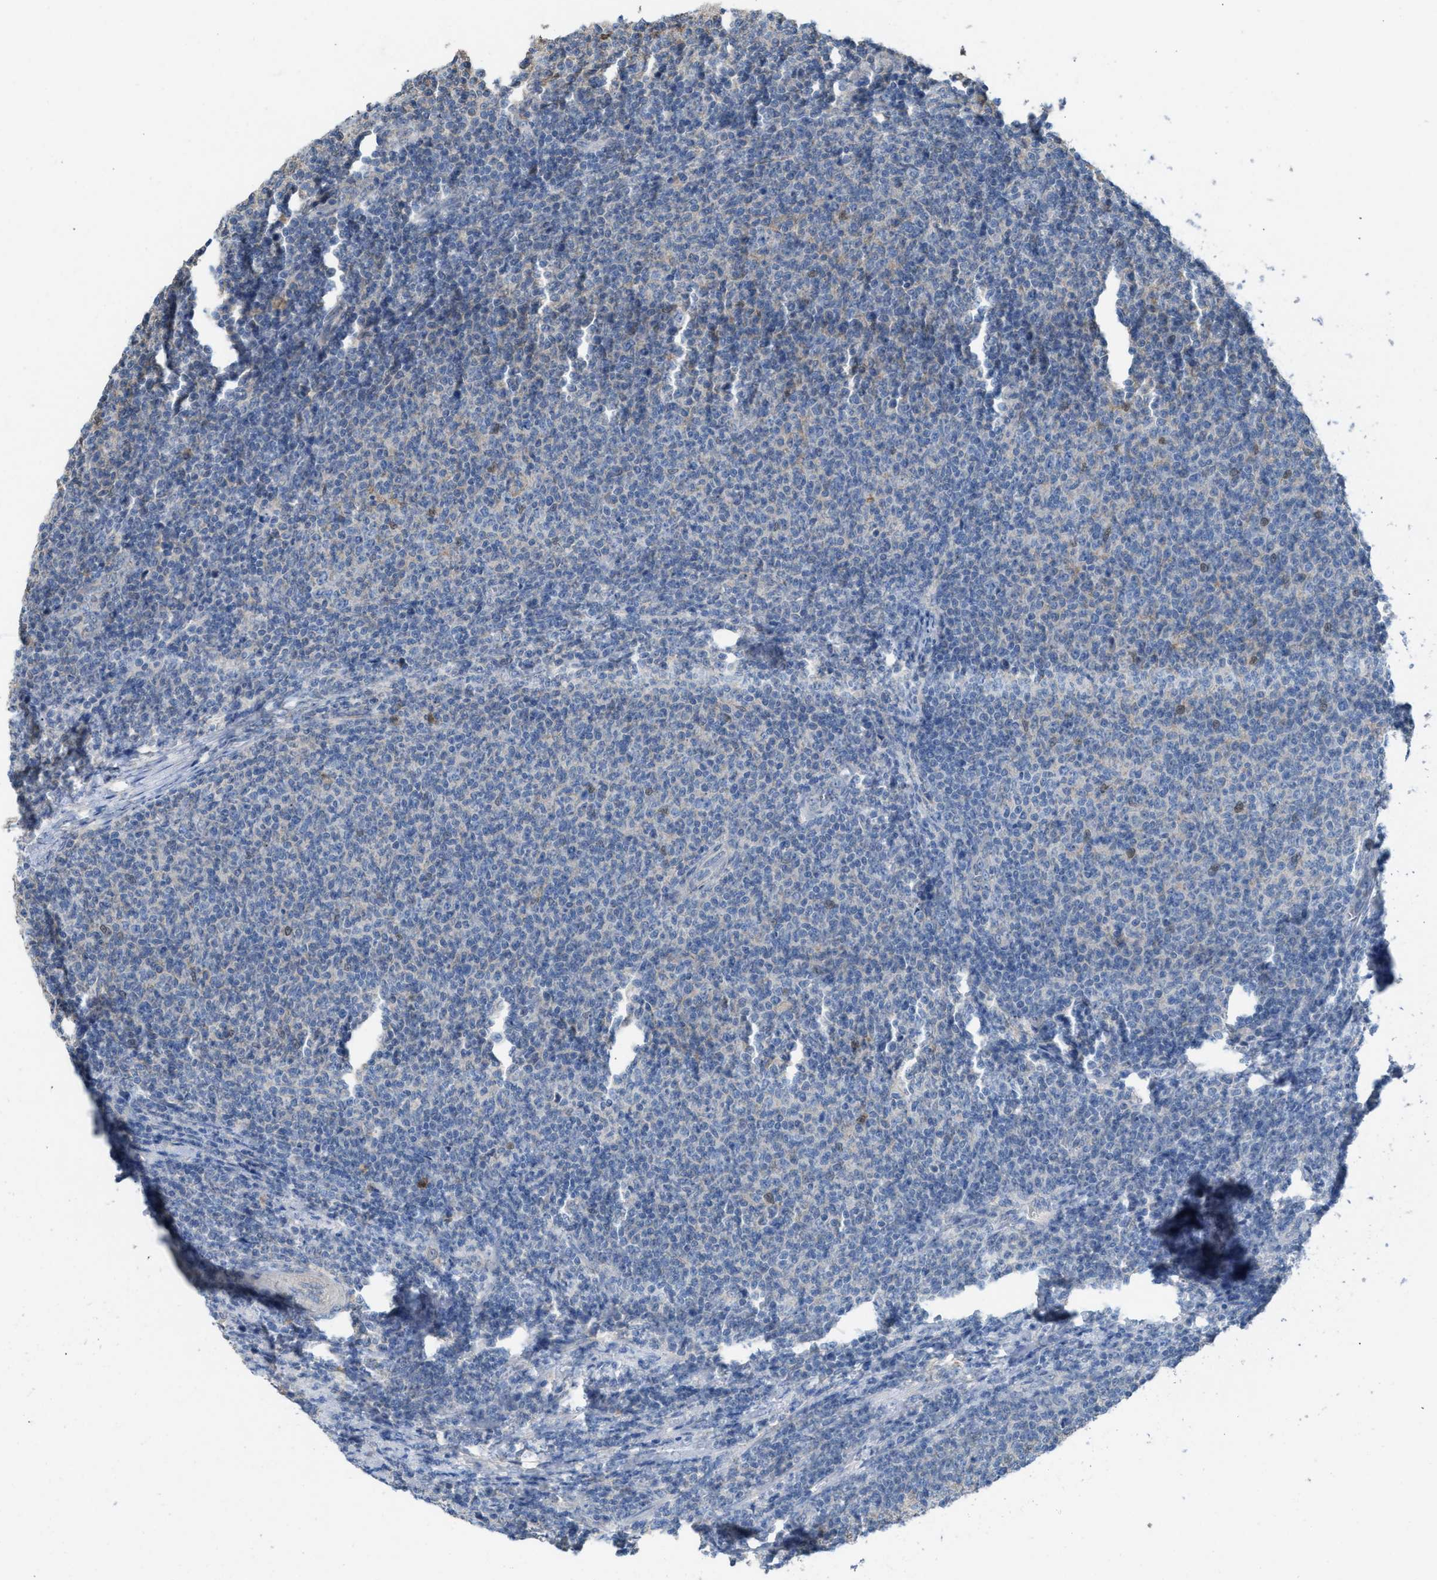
{"staining": {"intensity": "negative", "quantity": "none", "location": "none"}, "tissue": "lymphoma", "cell_type": "Tumor cells", "image_type": "cancer", "snomed": [{"axis": "morphology", "description": "Malignant lymphoma, non-Hodgkin's type, Low grade"}, {"axis": "topography", "description": "Lymph node"}], "caption": "Tumor cells are negative for protein expression in human low-grade malignant lymphoma, non-Hodgkin's type. (DAB (3,3'-diaminobenzidine) IHC visualized using brightfield microscopy, high magnification).", "gene": "NQO2", "patient": {"sex": "male", "age": 66}}